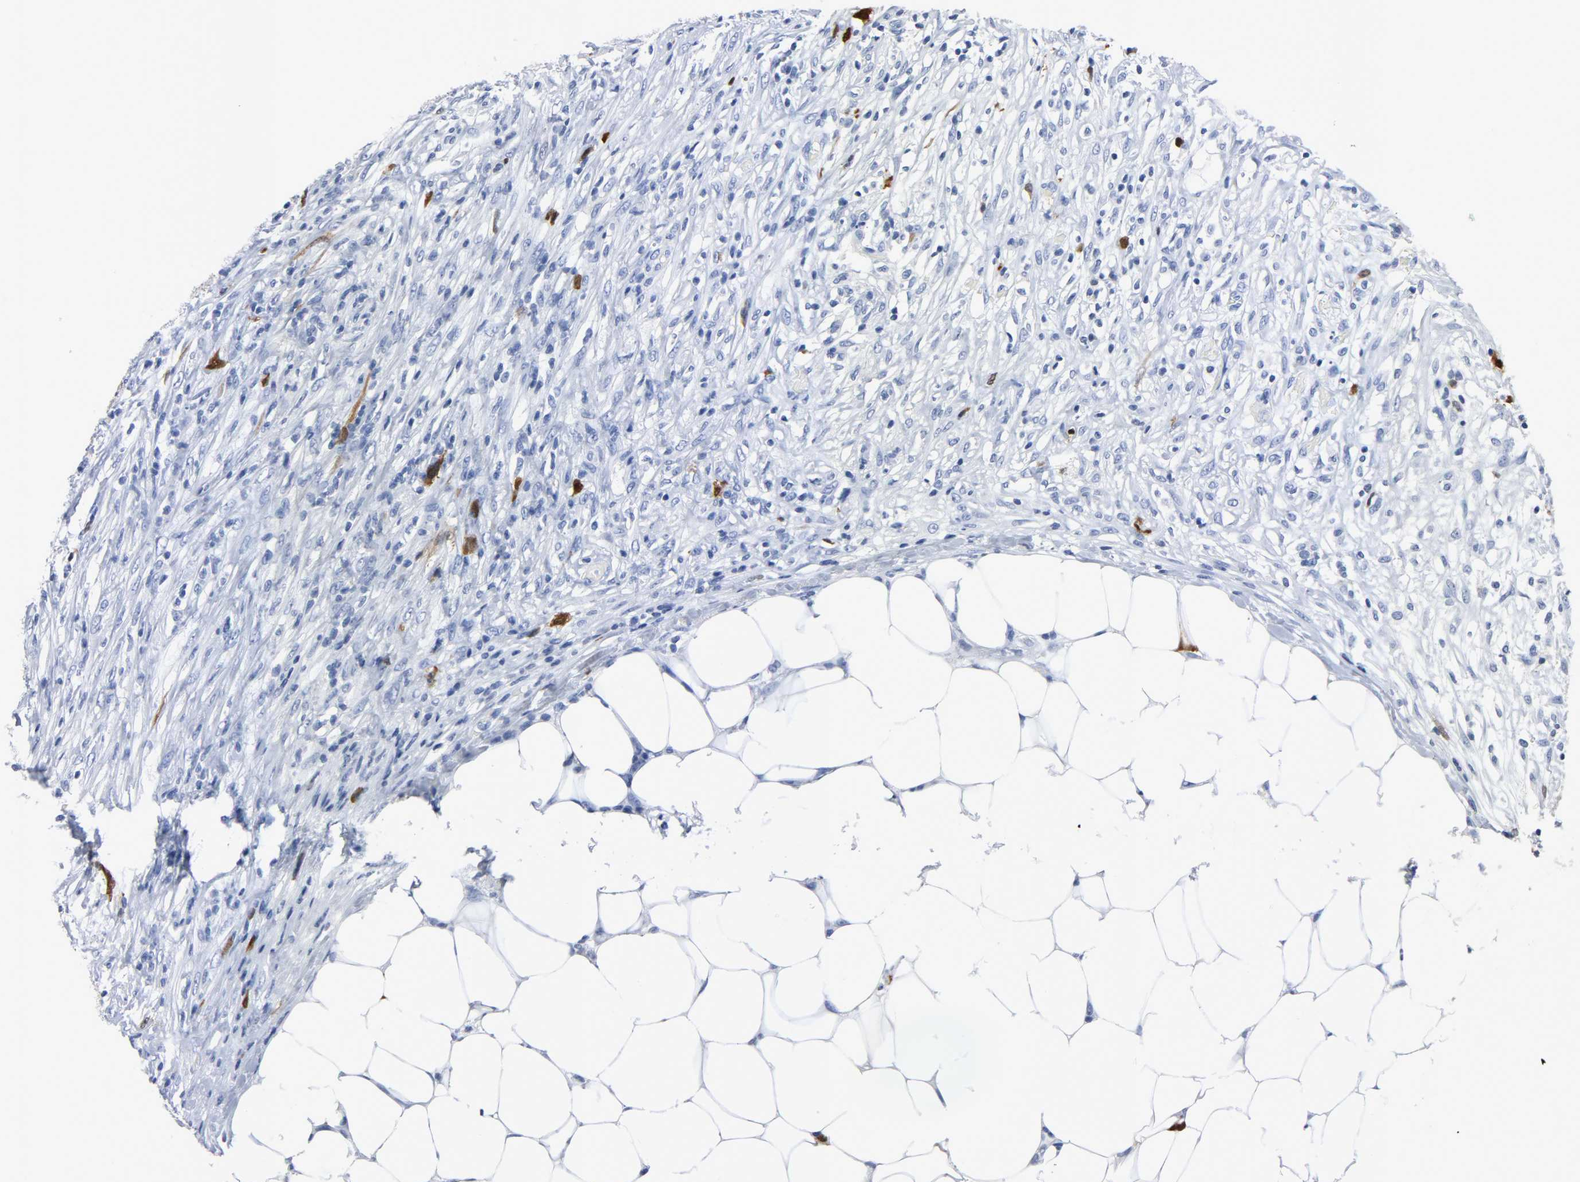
{"staining": {"intensity": "strong", "quantity": "25%-75%", "location": "cytoplasmic/membranous,nuclear"}, "tissue": "colorectal cancer", "cell_type": "Tumor cells", "image_type": "cancer", "snomed": [{"axis": "morphology", "description": "Adenocarcinoma, NOS"}, {"axis": "topography", "description": "Colon"}], "caption": "Immunohistochemical staining of colorectal cancer displays high levels of strong cytoplasmic/membranous and nuclear staining in about 25%-75% of tumor cells.", "gene": "CDC20", "patient": {"sex": "female", "age": 86}}